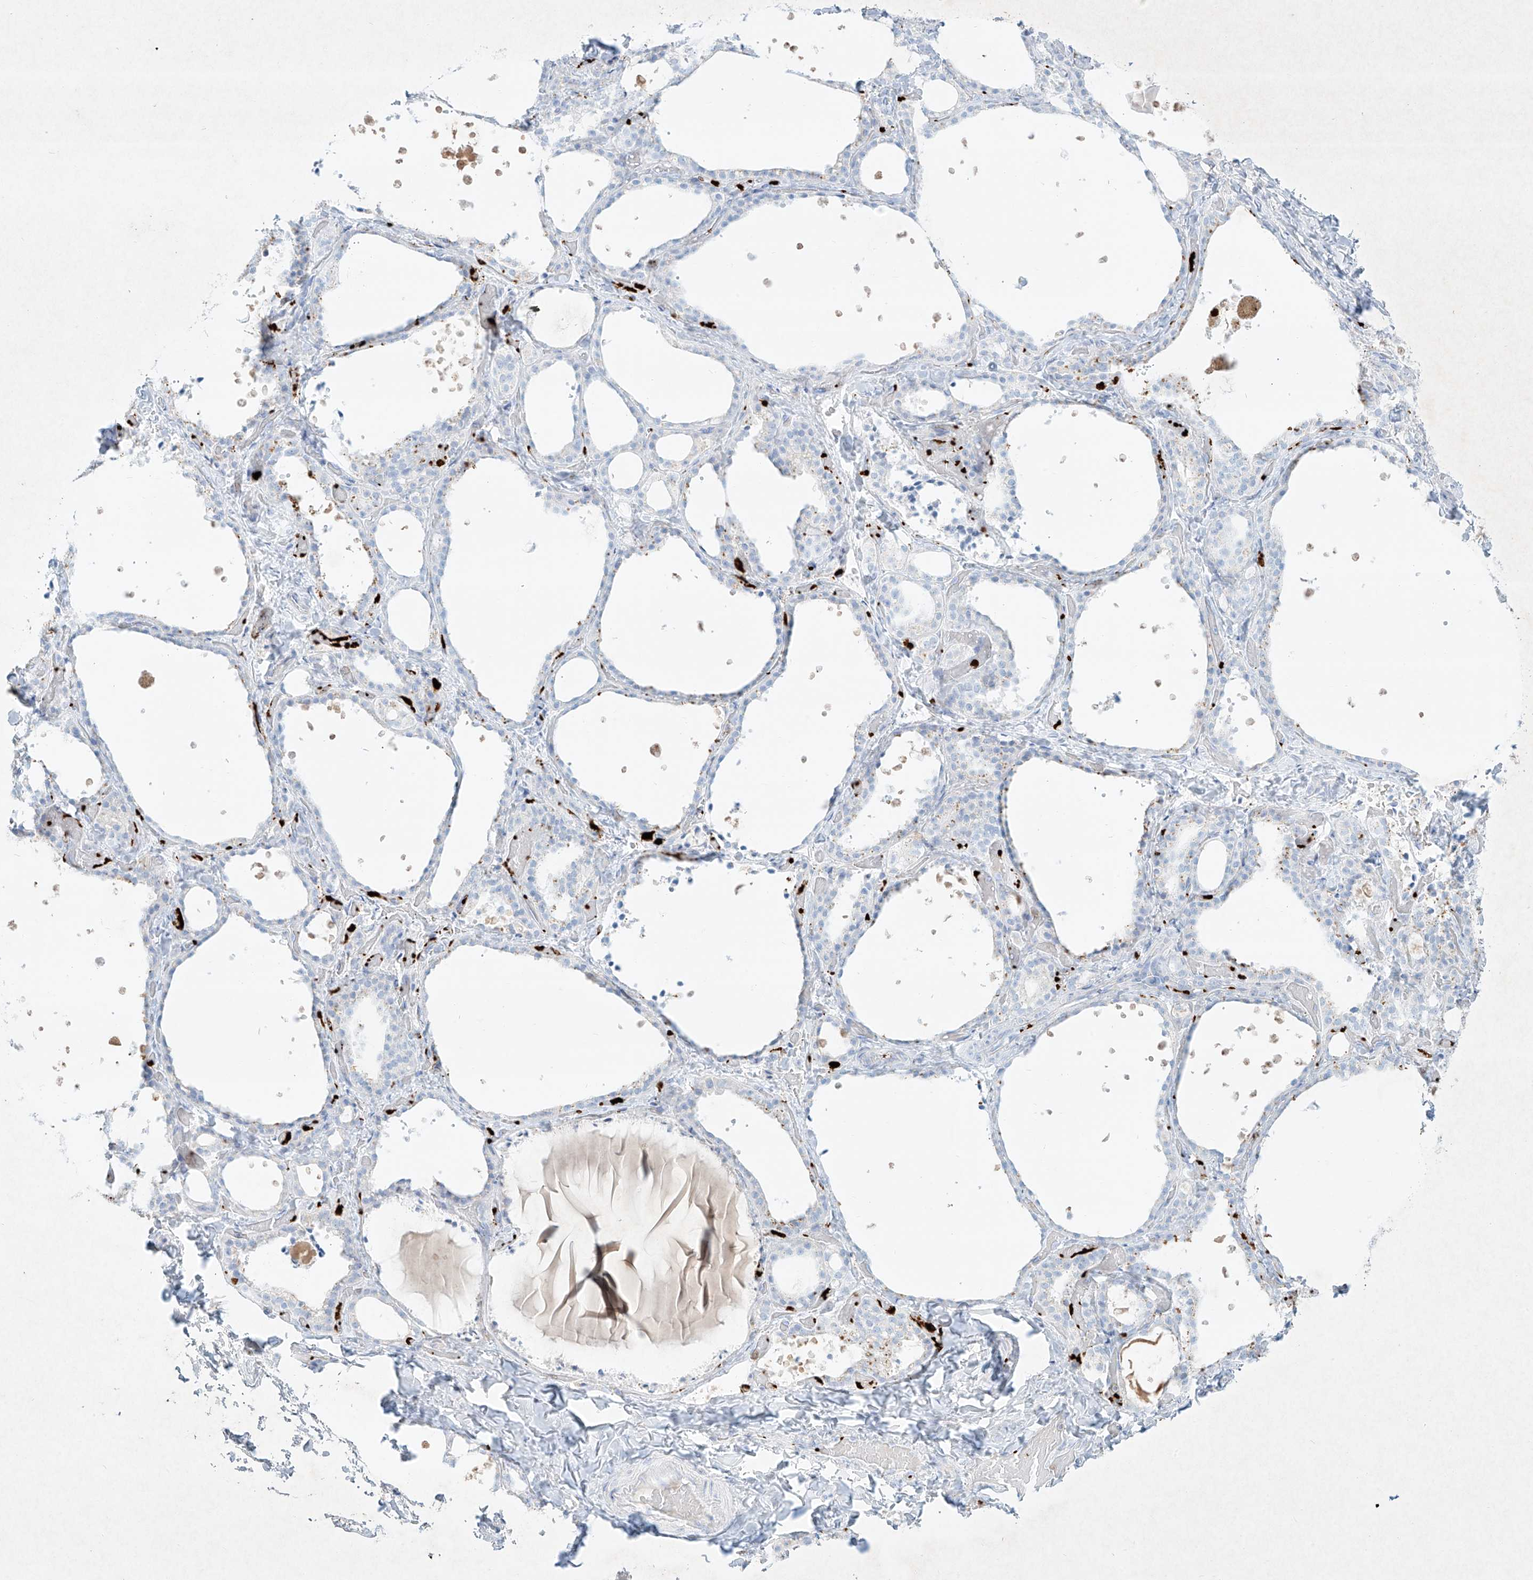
{"staining": {"intensity": "negative", "quantity": "none", "location": "none"}, "tissue": "thyroid gland", "cell_type": "Glandular cells", "image_type": "normal", "snomed": [{"axis": "morphology", "description": "Normal tissue, NOS"}, {"axis": "topography", "description": "Thyroid gland"}], "caption": "Immunohistochemical staining of unremarkable thyroid gland shows no significant staining in glandular cells. (DAB immunohistochemistry (IHC) visualized using brightfield microscopy, high magnification).", "gene": "PLEK", "patient": {"sex": "female", "age": 44}}